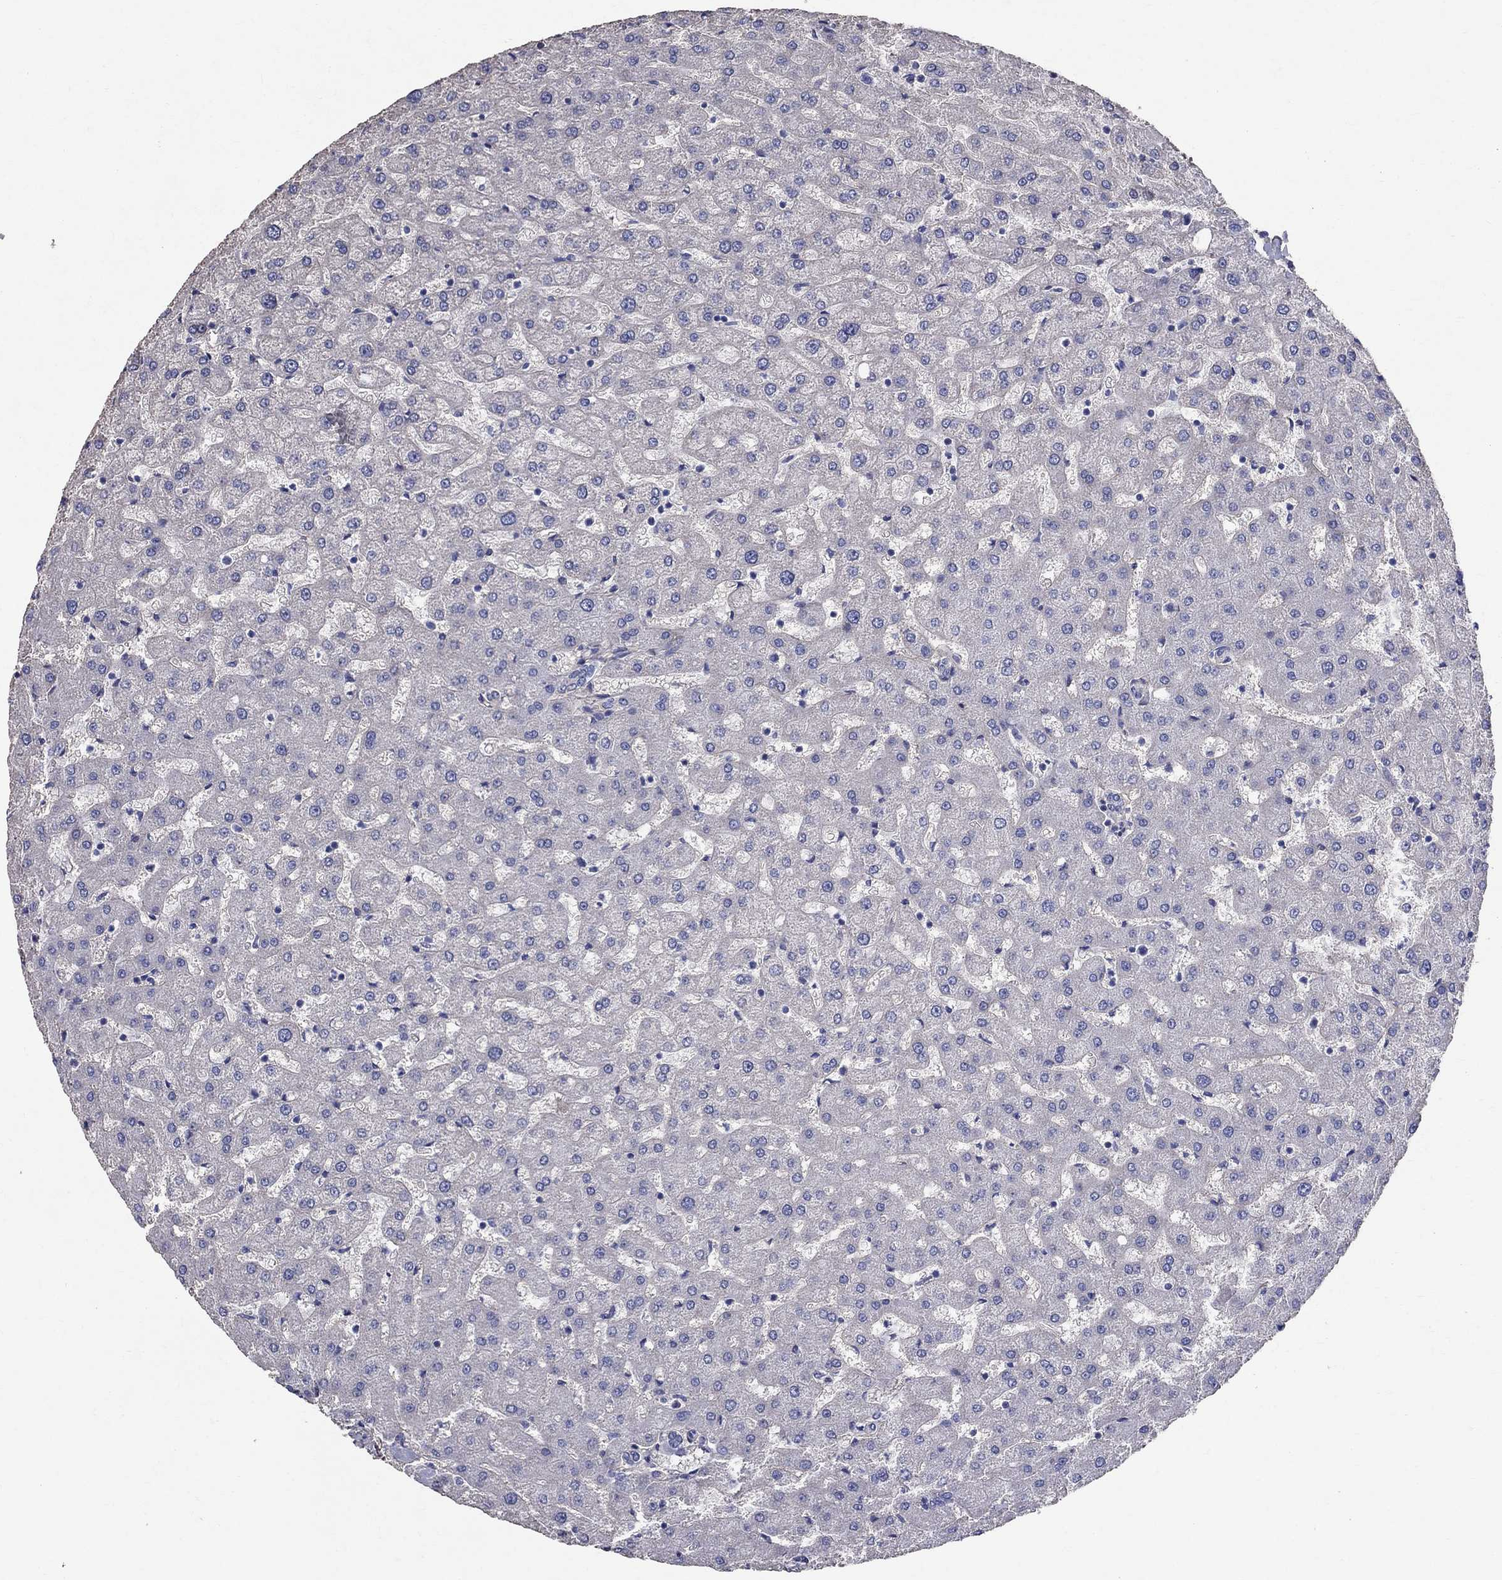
{"staining": {"intensity": "negative", "quantity": "none", "location": "none"}, "tissue": "liver", "cell_type": "Cholangiocytes", "image_type": "normal", "snomed": [{"axis": "morphology", "description": "Normal tissue, NOS"}, {"axis": "topography", "description": "Liver"}], "caption": "An IHC photomicrograph of normal liver is shown. There is no staining in cholangiocytes of liver.", "gene": "ANXA10", "patient": {"sex": "female", "age": 50}}